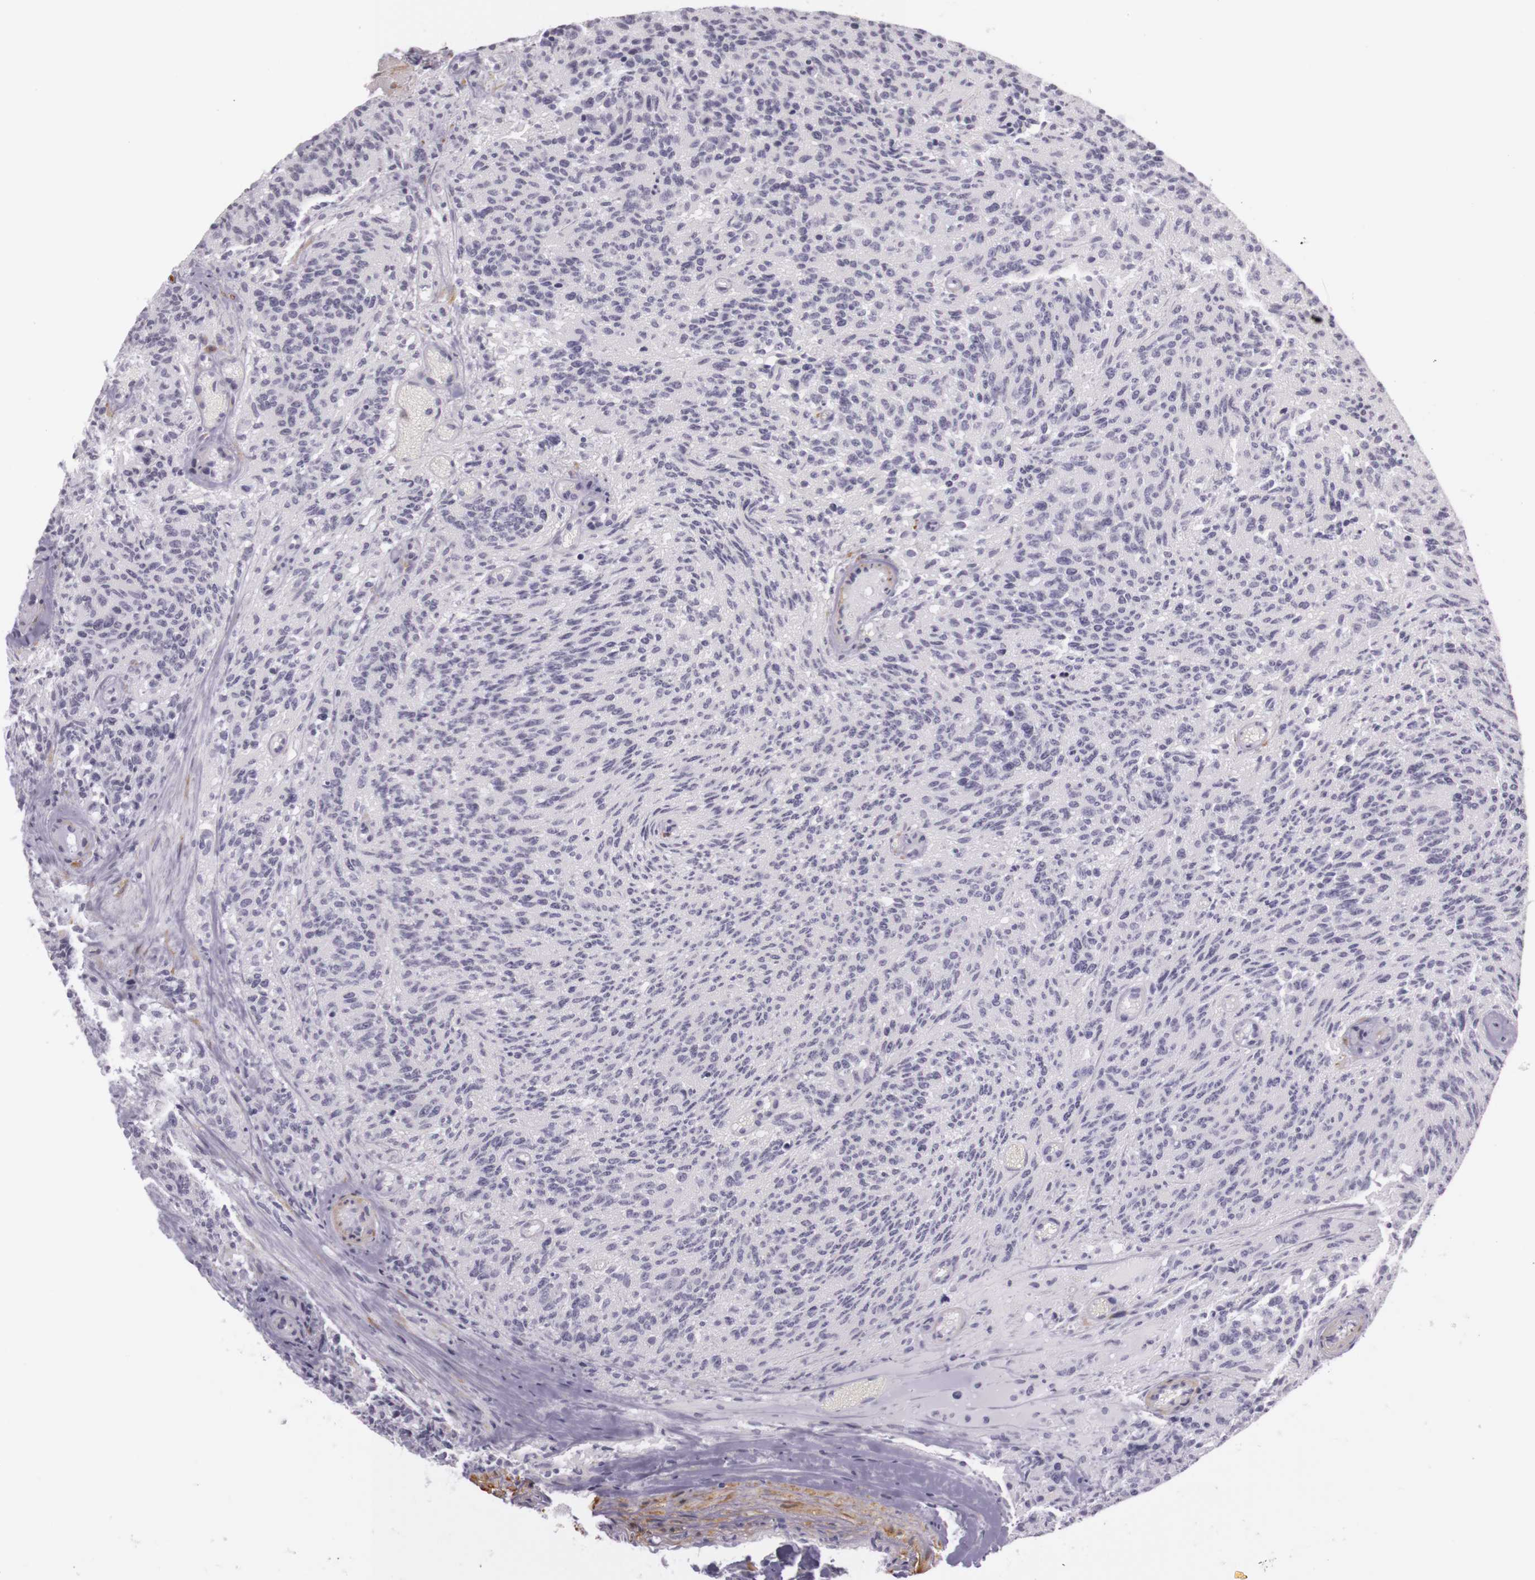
{"staining": {"intensity": "negative", "quantity": "none", "location": "none"}, "tissue": "glioma", "cell_type": "Tumor cells", "image_type": "cancer", "snomed": [{"axis": "morphology", "description": "Glioma, malignant, High grade"}, {"axis": "topography", "description": "Brain"}], "caption": "Protein analysis of malignant high-grade glioma shows no significant expression in tumor cells.", "gene": "CNTN2", "patient": {"sex": "male", "age": 36}}